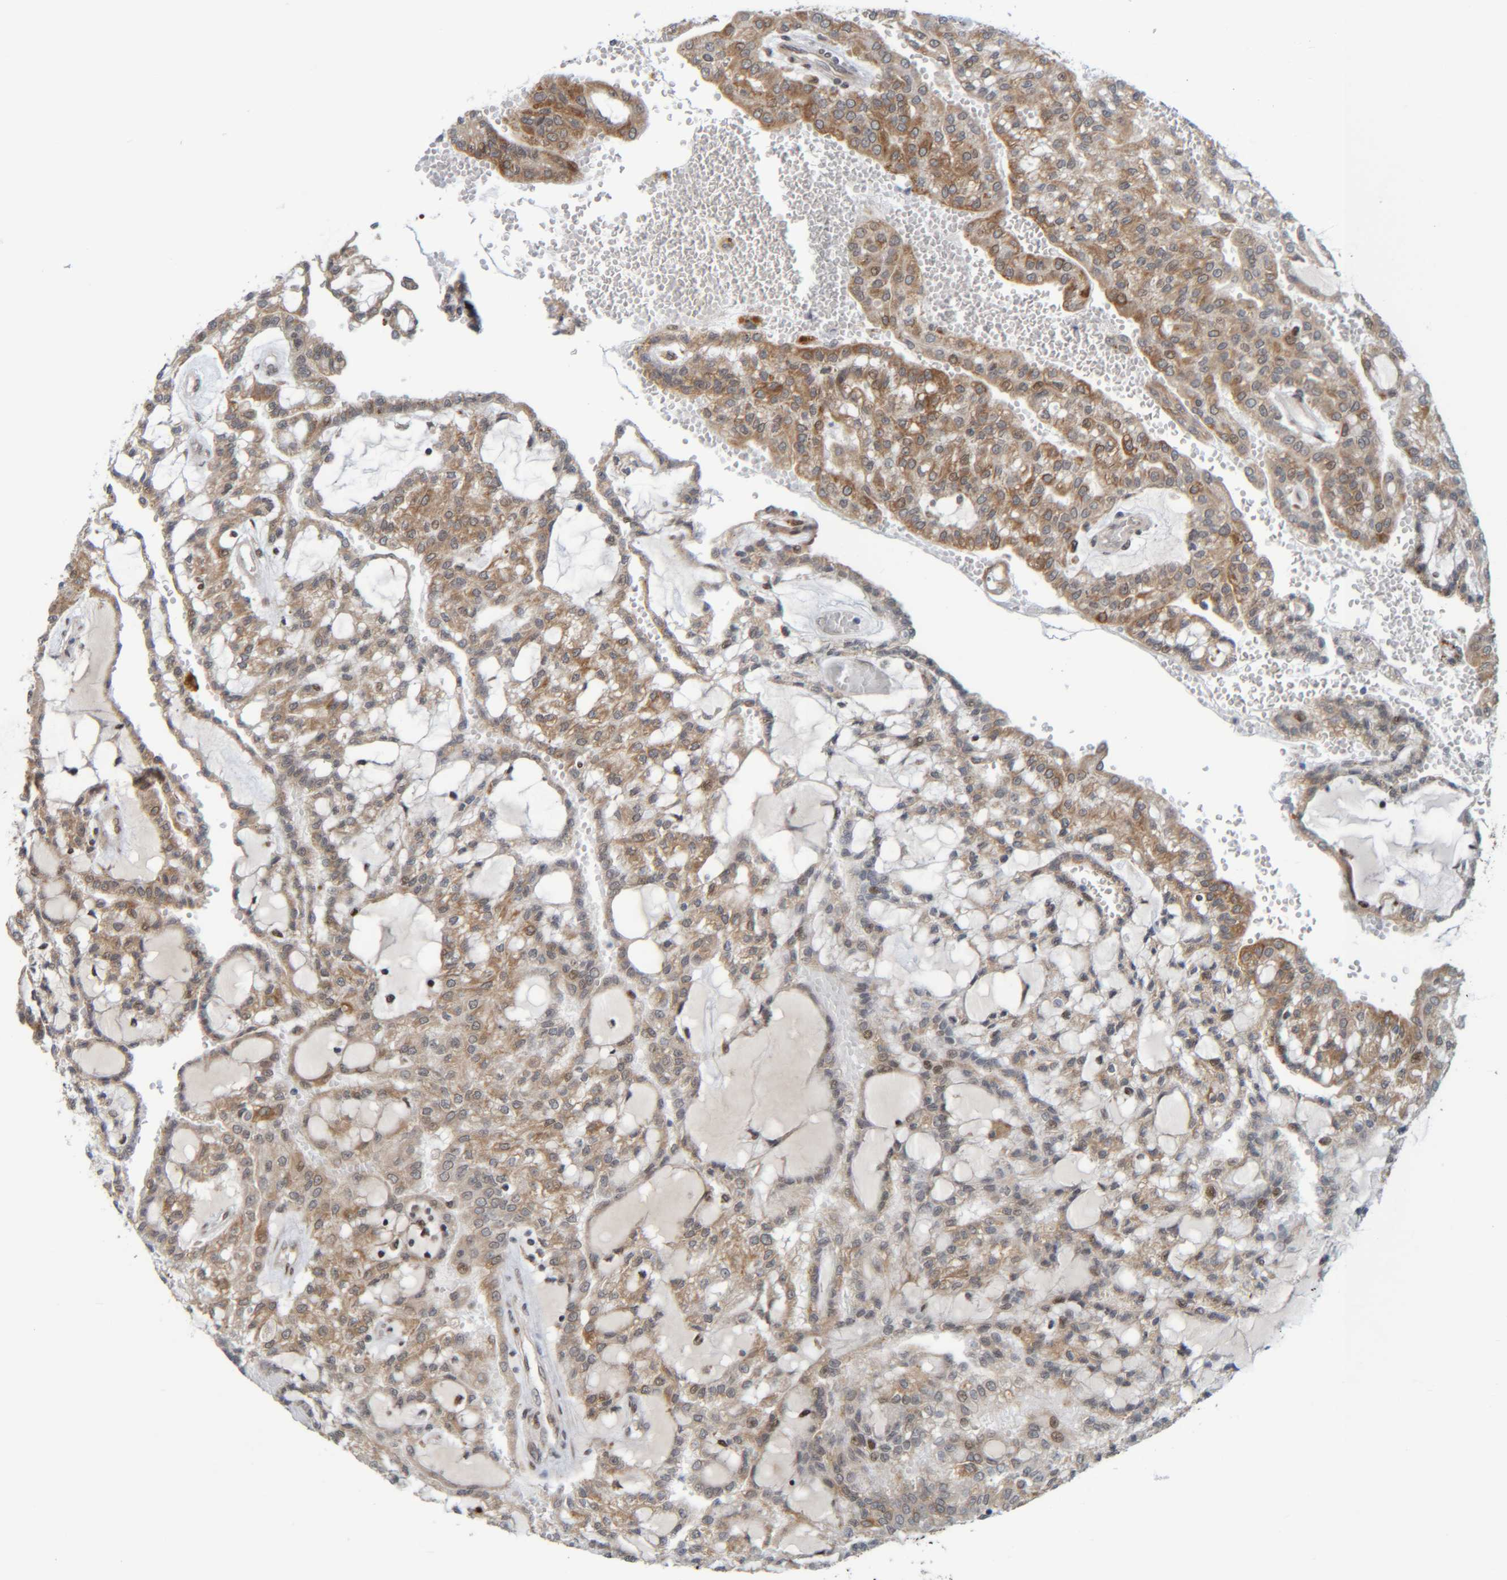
{"staining": {"intensity": "moderate", "quantity": ">75%", "location": "cytoplasmic/membranous"}, "tissue": "renal cancer", "cell_type": "Tumor cells", "image_type": "cancer", "snomed": [{"axis": "morphology", "description": "Adenocarcinoma, NOS"}, {"axis": "topography", "description": "Kidney"}], "caption": "Human renal cancer stained with a brown dye shows moderate cytoplasmic/membranous positive expression in approximately >75% of tumor cells.", "gene": "CCDC57", "patient": {"sex": "male", "age": 63}}